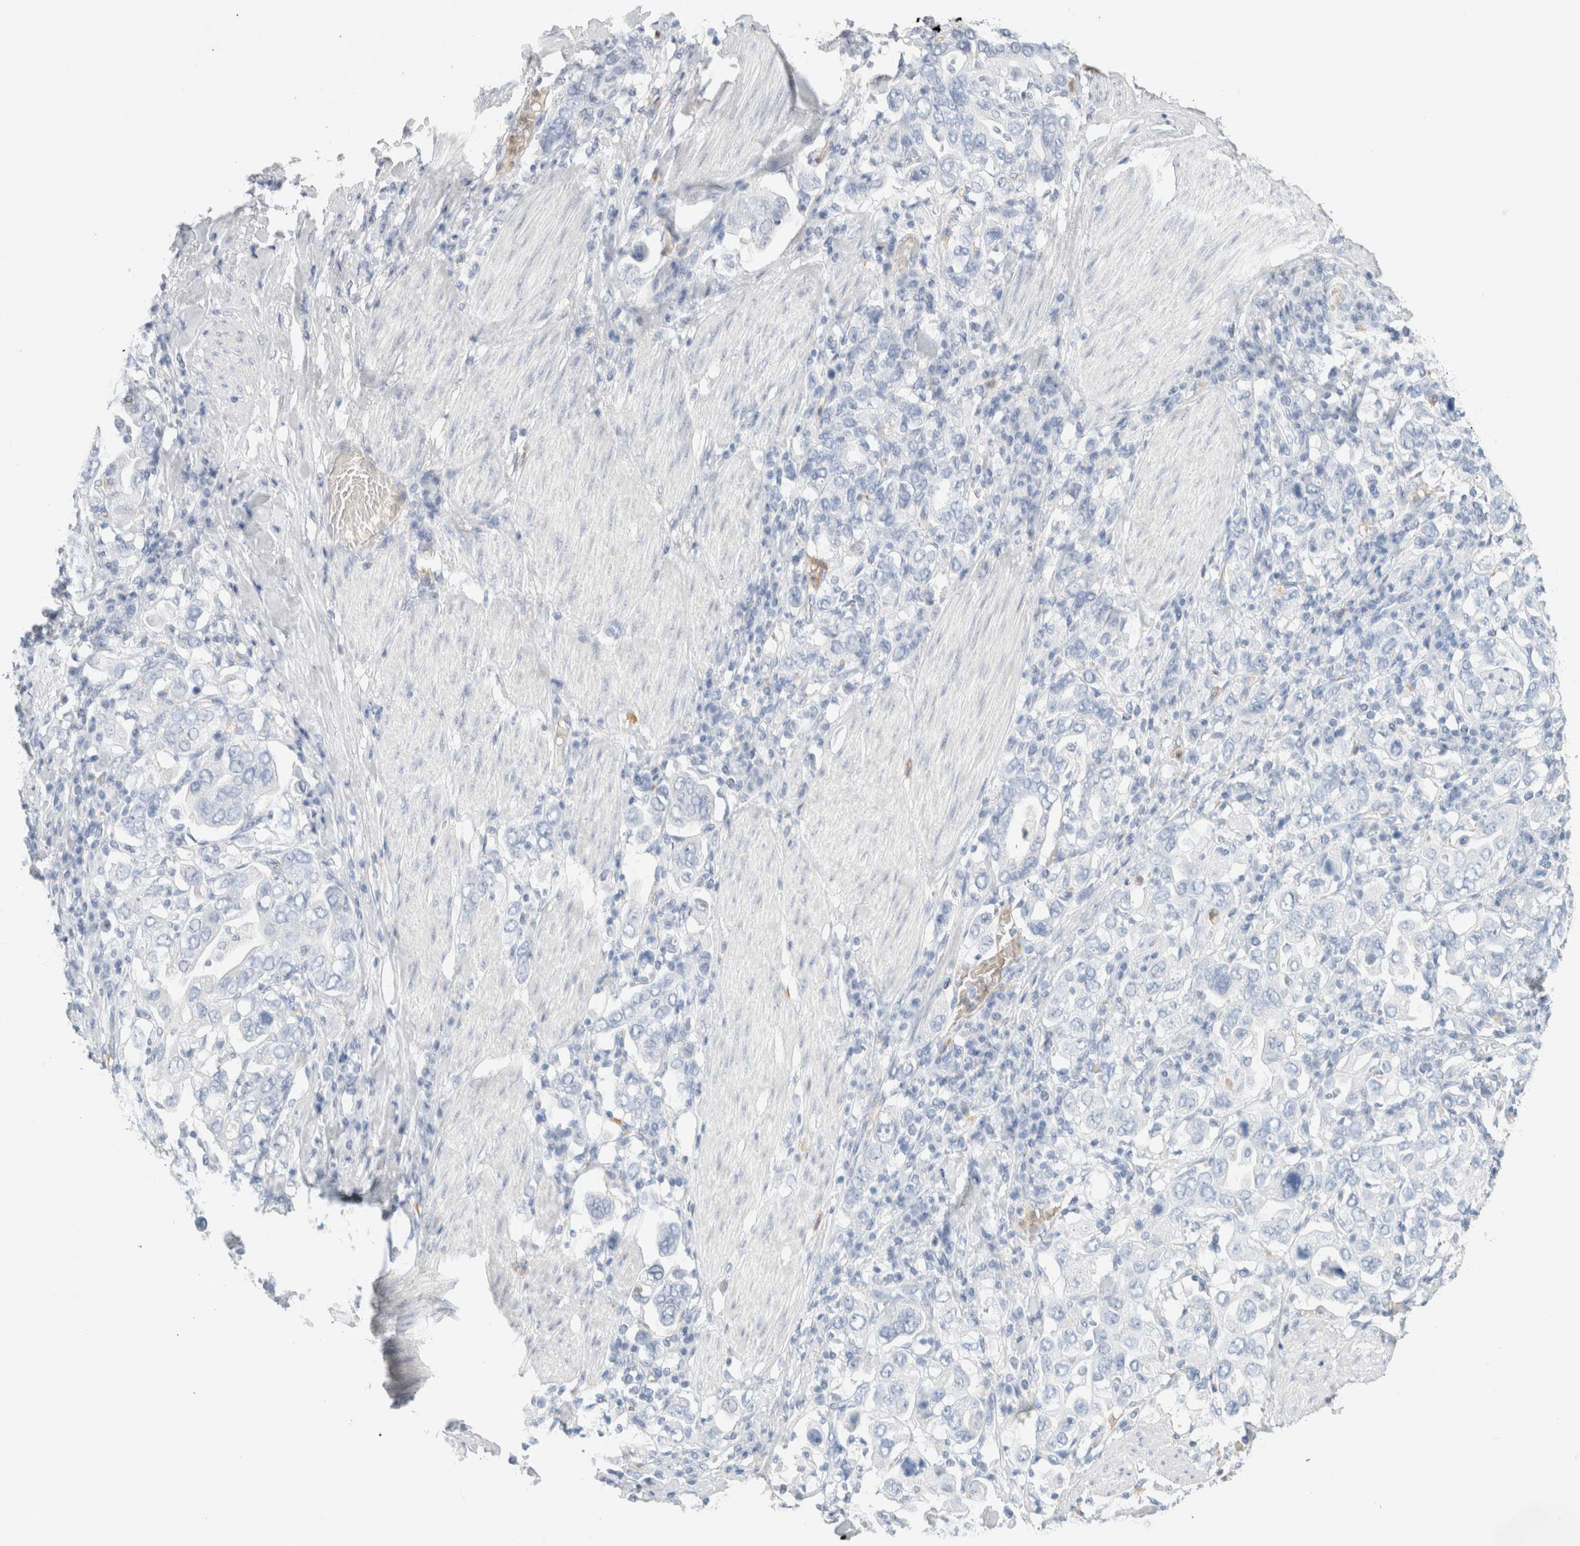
{"staining": {"intensity": "negative", "quantity": "none", "location": "none"}, "tissue": "stomach cancer", "cell_type": "Tumor cells", "image_type": "cancer", "snomed": [{"axis": "morphology", "description": "Adenocarcinoma, NOS"}, {"axis": "topography", "description": "Stomach, upper"}], "caption": "Stomach adenocarcinoma was stained to show a protein in brown. There is no significant expression in tumor cells. (DAB IHC, high magnification).", "gene": "ARG1", "patient": {"sex": "male", "age": 62}}